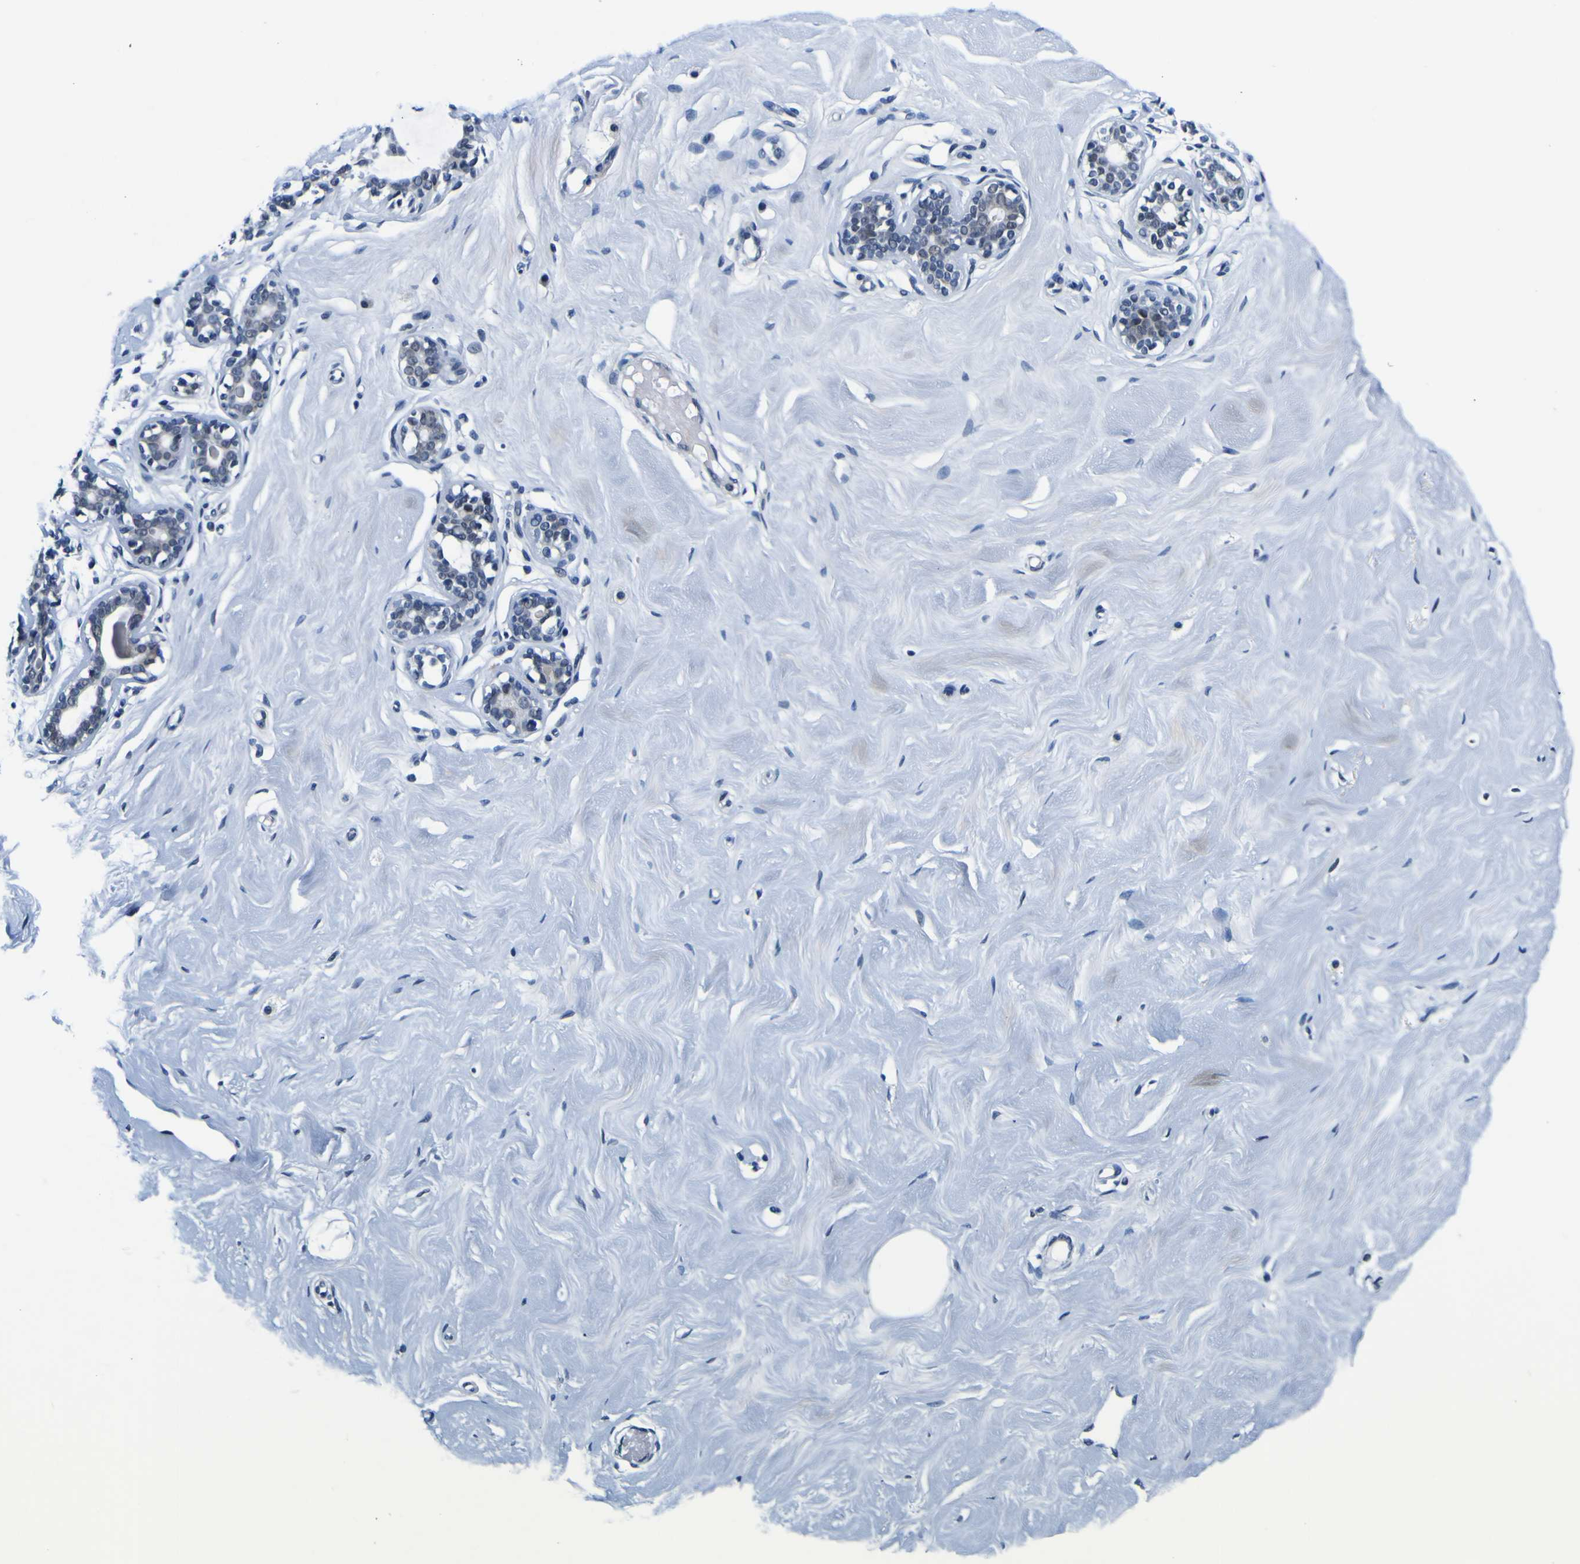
{"staining": {"intensity": "weak", "quantity": ">75%", "location": "nuclear"}, "tissue": "breast", "cell_type": "Adipocytes", "image_type": "normal", "snomed": [{"axis": "morphology", "description": "Normal tissue, NOS"}, {"axis": "topography", "description": "Breast"}], "caption": "DAB (3,3'-diaminobenzidine) immunohistochemical staining of normal breast reveals weak nuclear protein positivity in about >75% of adipocytes.", "gene": "CUL4B", "patient": {"sex": "female", "age": 23}}